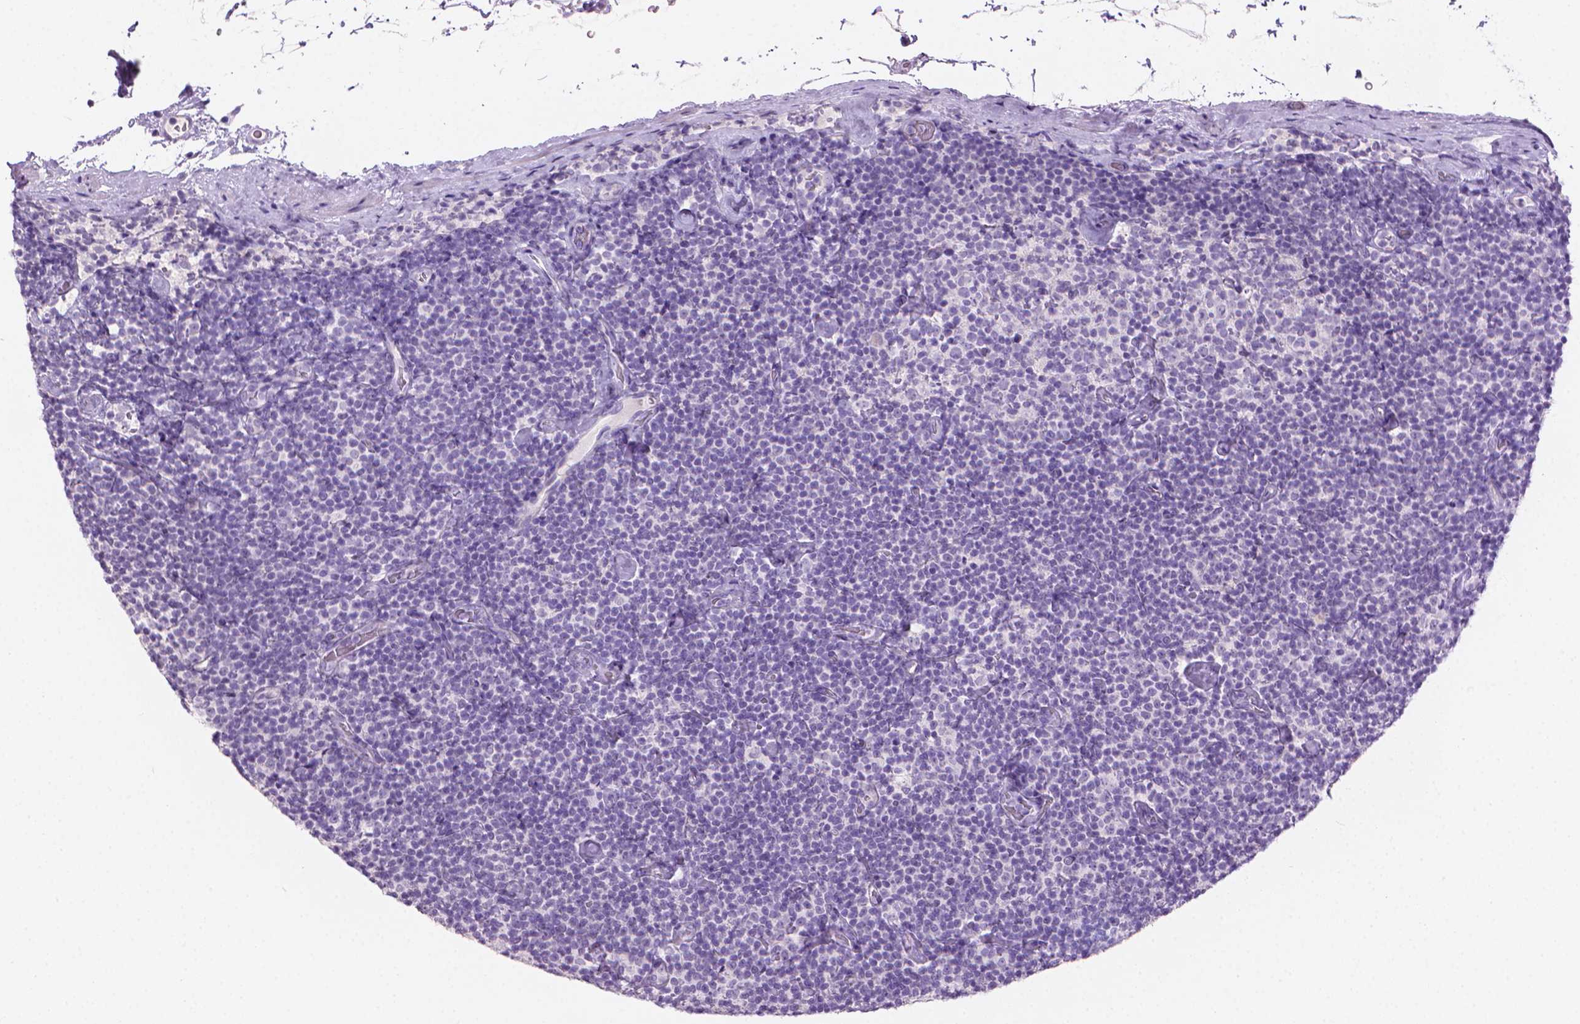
{"staining": {"intensity": "negative", "quantity": "none", "location": "none"}, "tissue": "lymphoma", "cell_type": "Tumor cells", "image_type": "cancer", "snomed": [{"axis": "morphology", "description": "Malignant lymphoma, non-Hodgkin's type, Low grade"}, {"axis": "topography", "description": "Lymph node"}], "caption": "Human lymphoma stained for a protein using IHC exhibits no positivity in tumor cells.", "gene": "MLANA", "patient": {"sex": "male", "age": 81}}